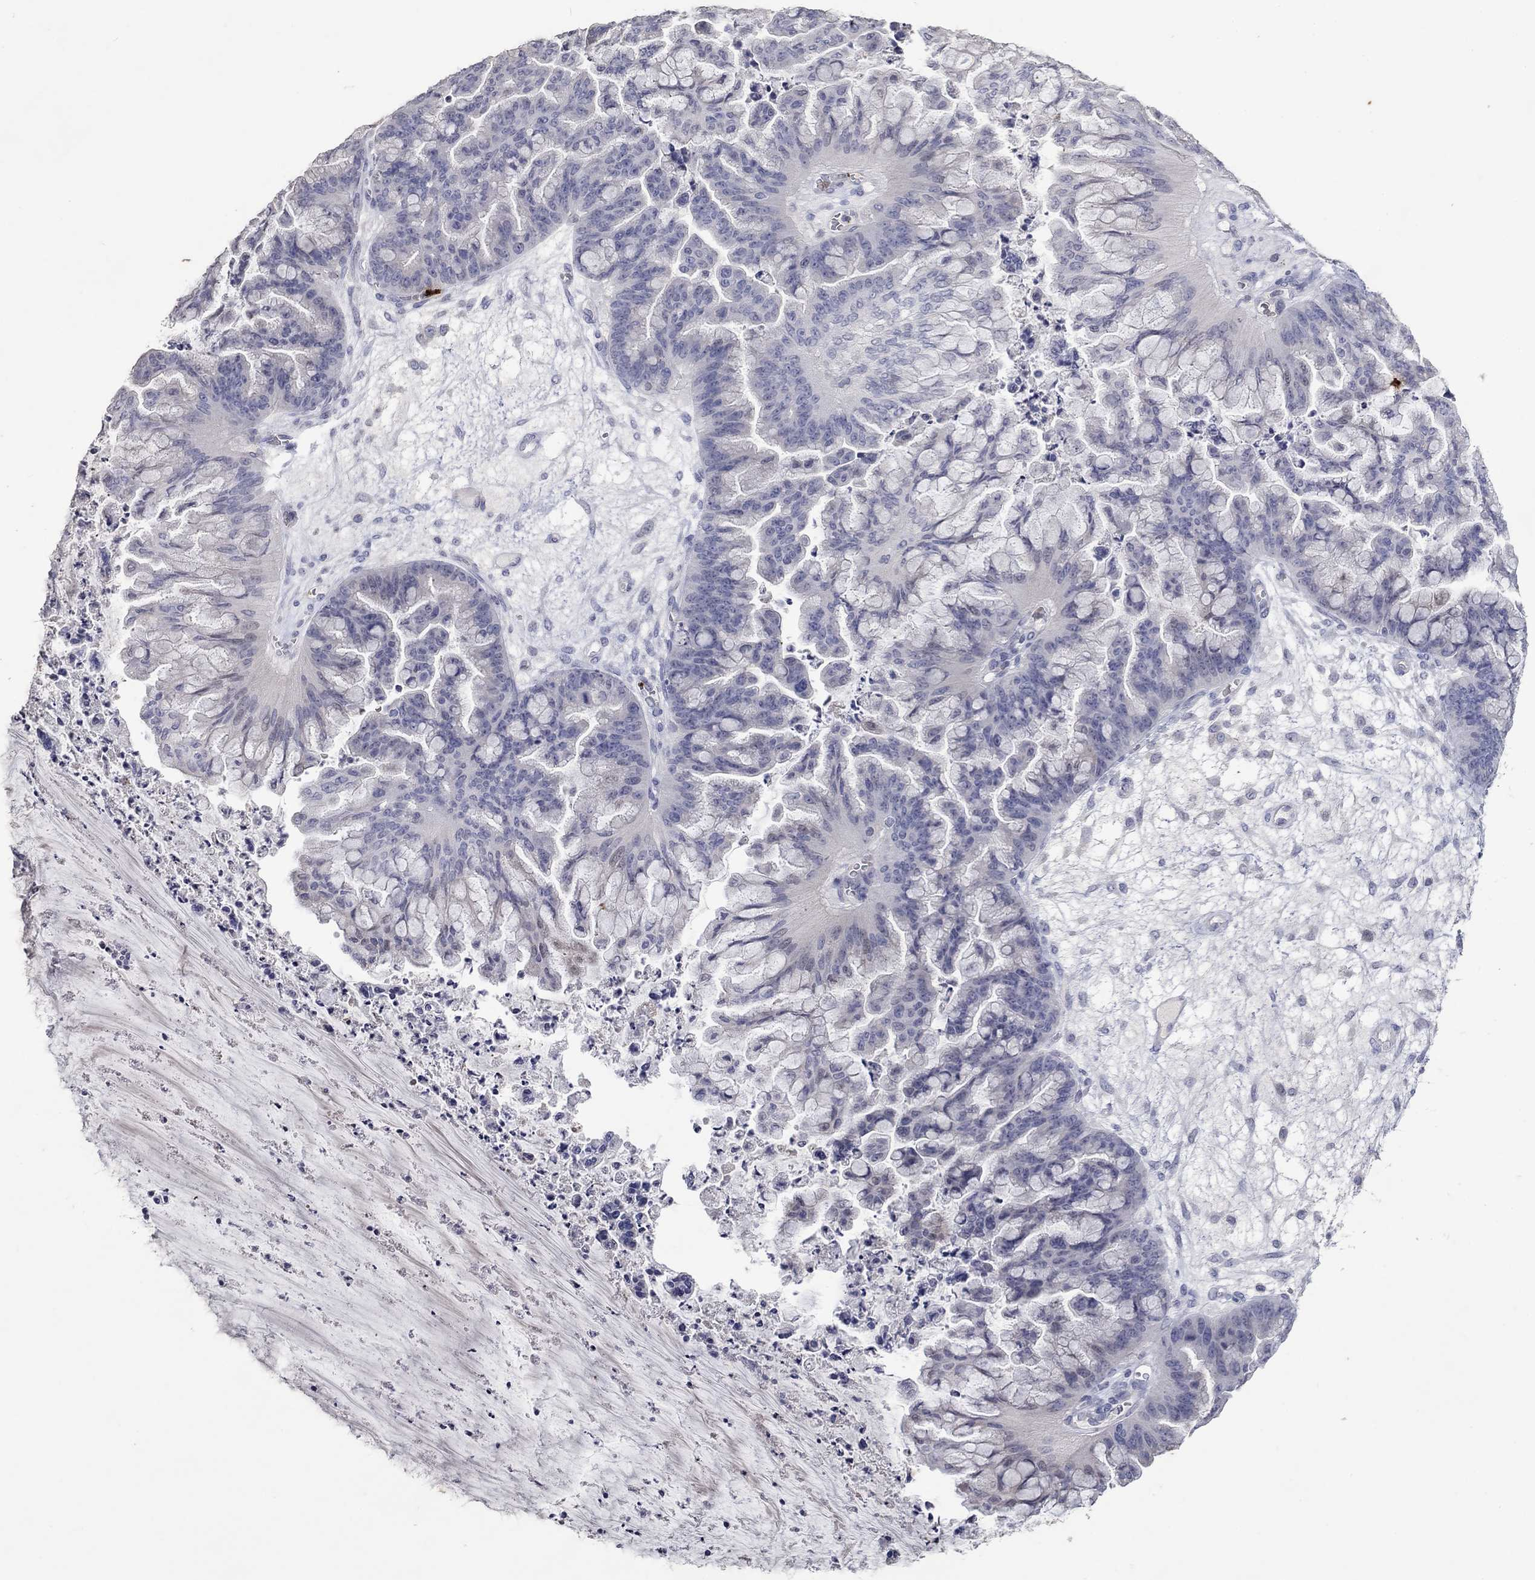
{"staining": {"intensity": "negative", "quantity": "none", "location": "none"}, "tissue": "ovarian cancer", "cell_type": "Tumor cells", "image_type": "cancer", "snomed": [{"axis": "morphology", "description": "Cystadenocarcinoma, mucinous, NOS"}, {"axis": "topography", "description": "Ovary"}], "caption": "The IHC histopathology image has no significant staining in tumor cells of mucinous cystadenocarcinoma (ovarian) tissue.", "gene": "CCL5", "patient": {"sex": "female", "age": 67}}